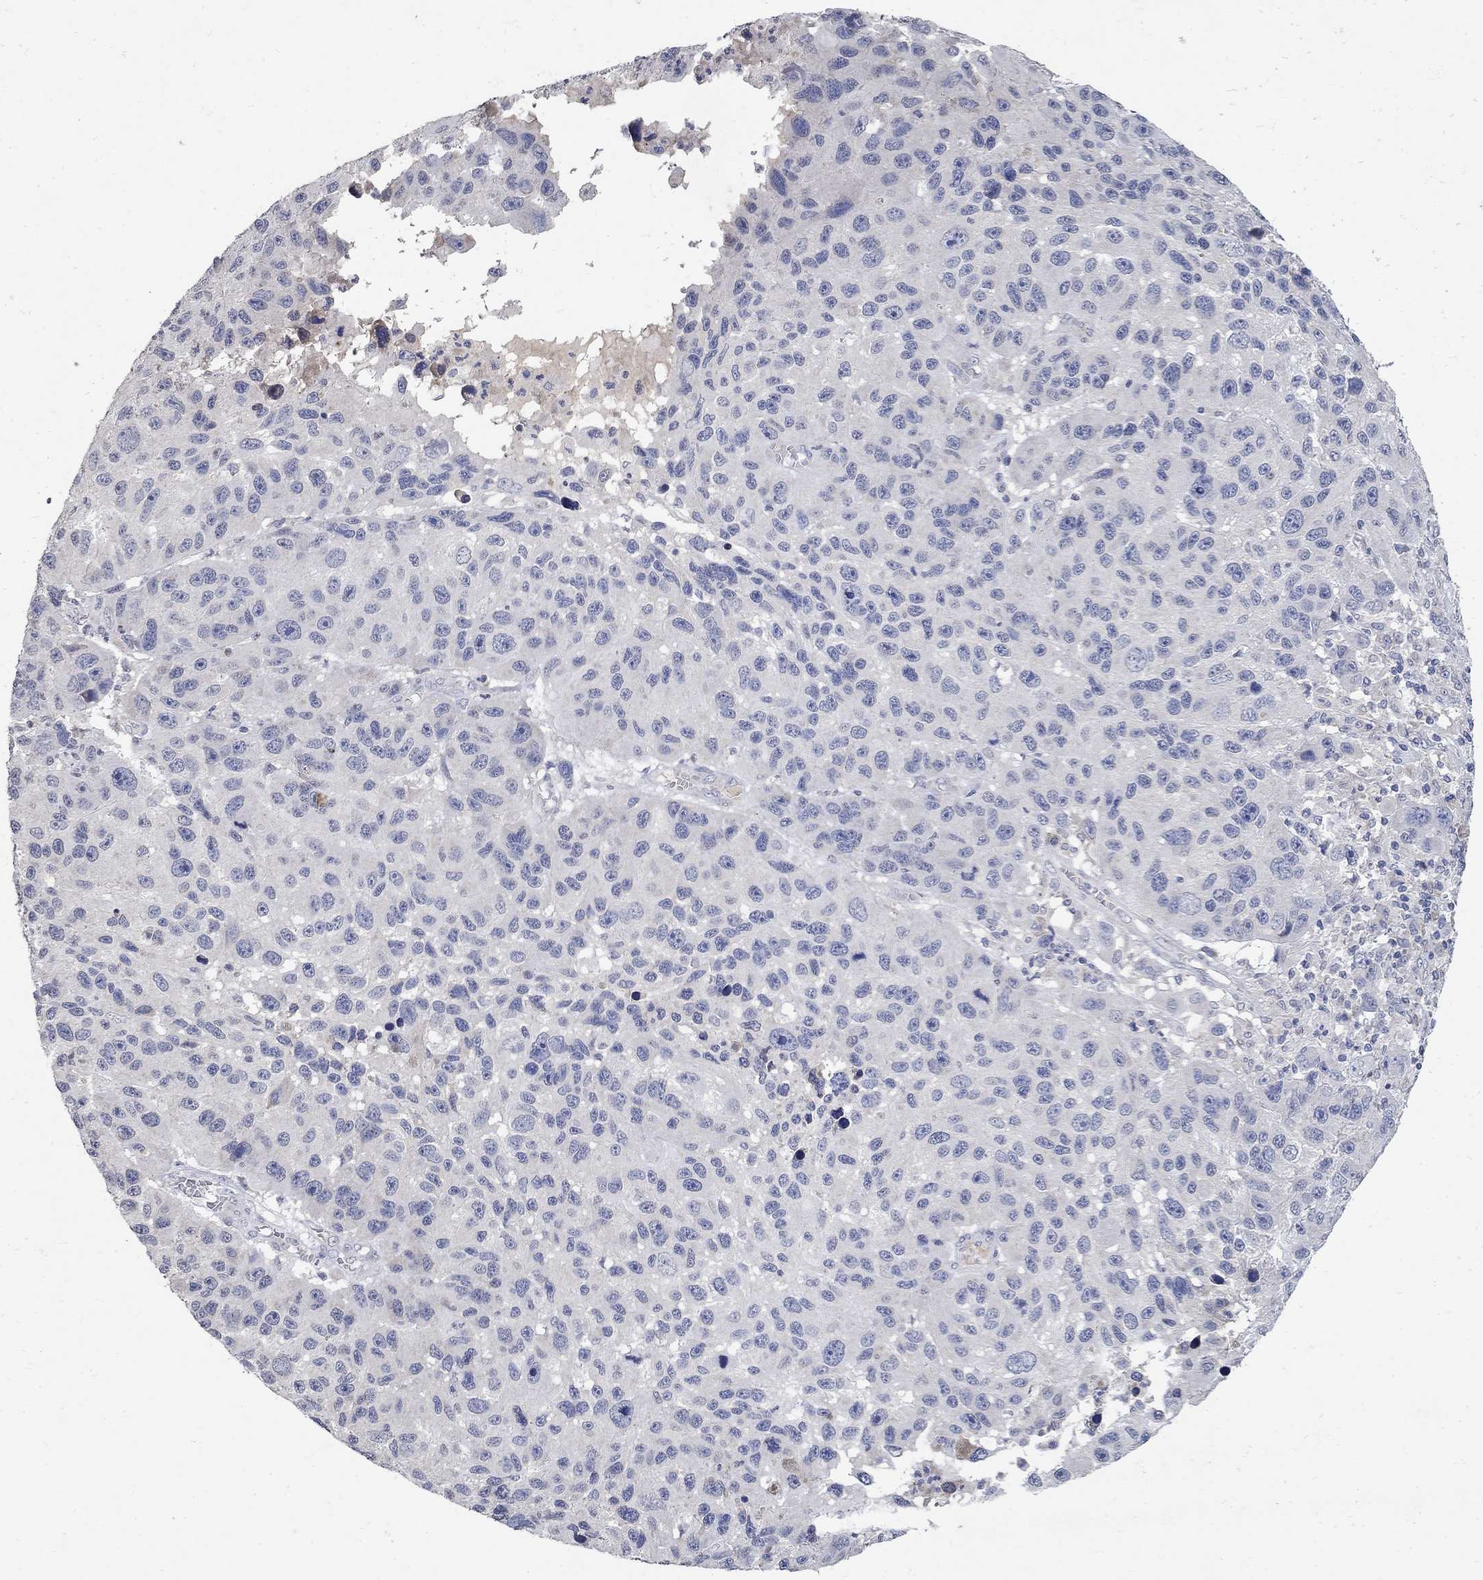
{"staining": {"intensity": "negative", "quantity": "none", "location": "none"}, "tissue": "melanoma", "cell_type": "Tumor cells", "image_type": "cancer", "snomed": [{"axis": "morphology", "description": "Malignant melanoma, NOS"}, {"axis": "topography", "description": "Skin"}], "caption": "A high-resolution photomicrograph shows immunohistochemistry staining of malignant melanoma, which demonstrates no significant expression in tumor cells.", "gene": "TMEM169", "patient": {"sex": "male", "age": 53}}